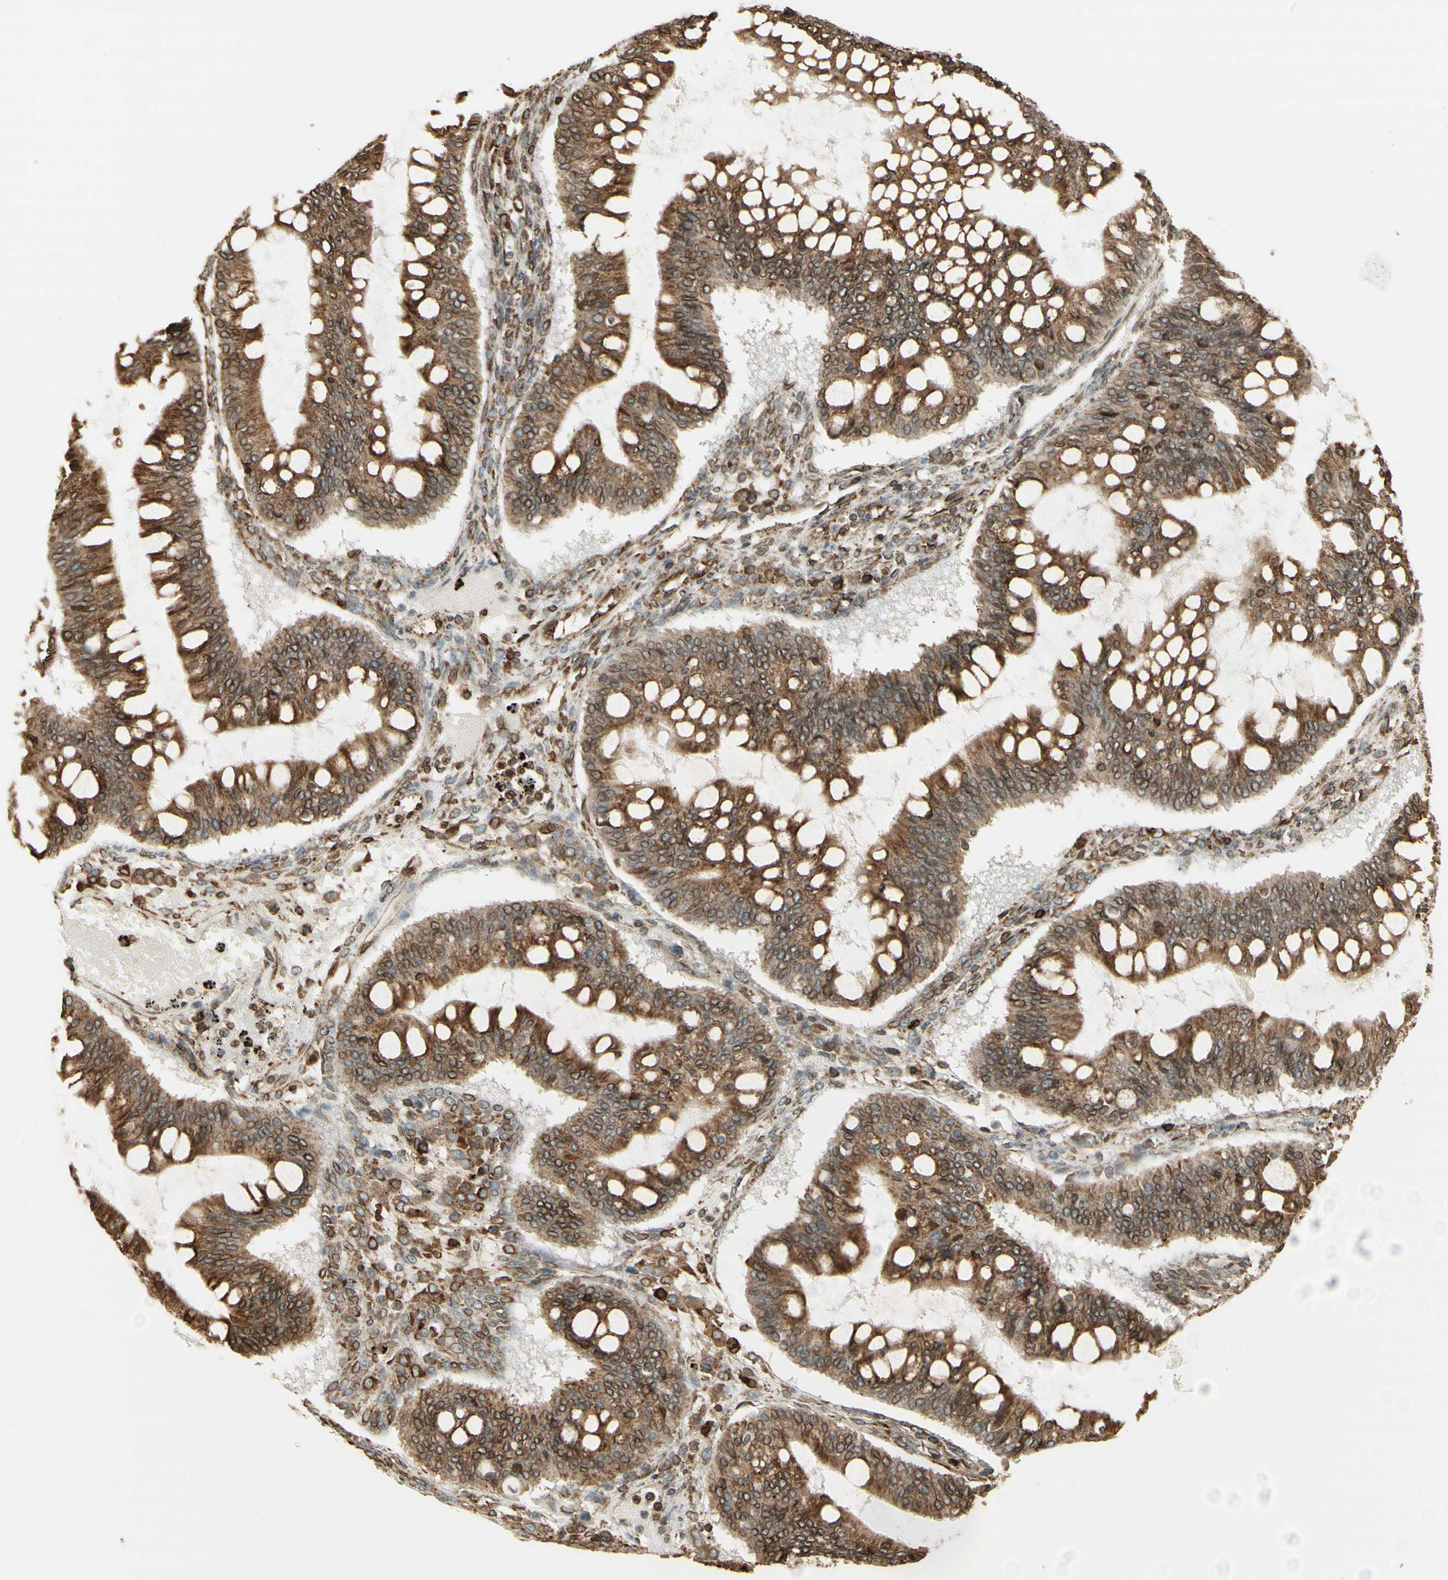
{"staining": {"intensity": "moderate", "quantity": ">75%", "location": "cytoplasmic/membranous"}, "tissue": "ovarian cancer", "cell_type": "Tumor cells", "image_type": "cancer", "snomed": [{"axis": "morphology", "description": "Cystadenocarcinoma, mucinous, NOS"}, {"axis": "topography", "description": "Ovary"}], "caption": "A brown stain highlights moderate cytoplasmic/membranous staining of a protein in human mucinous cystadenocarcinoma (ovarian) tumor cells. (DAB (3,3'-diaminobenzidine) IHC with brightfield microscopy, high magnification).", "gene": "CANX", "patient": {"sex": "female", "age": 73}}